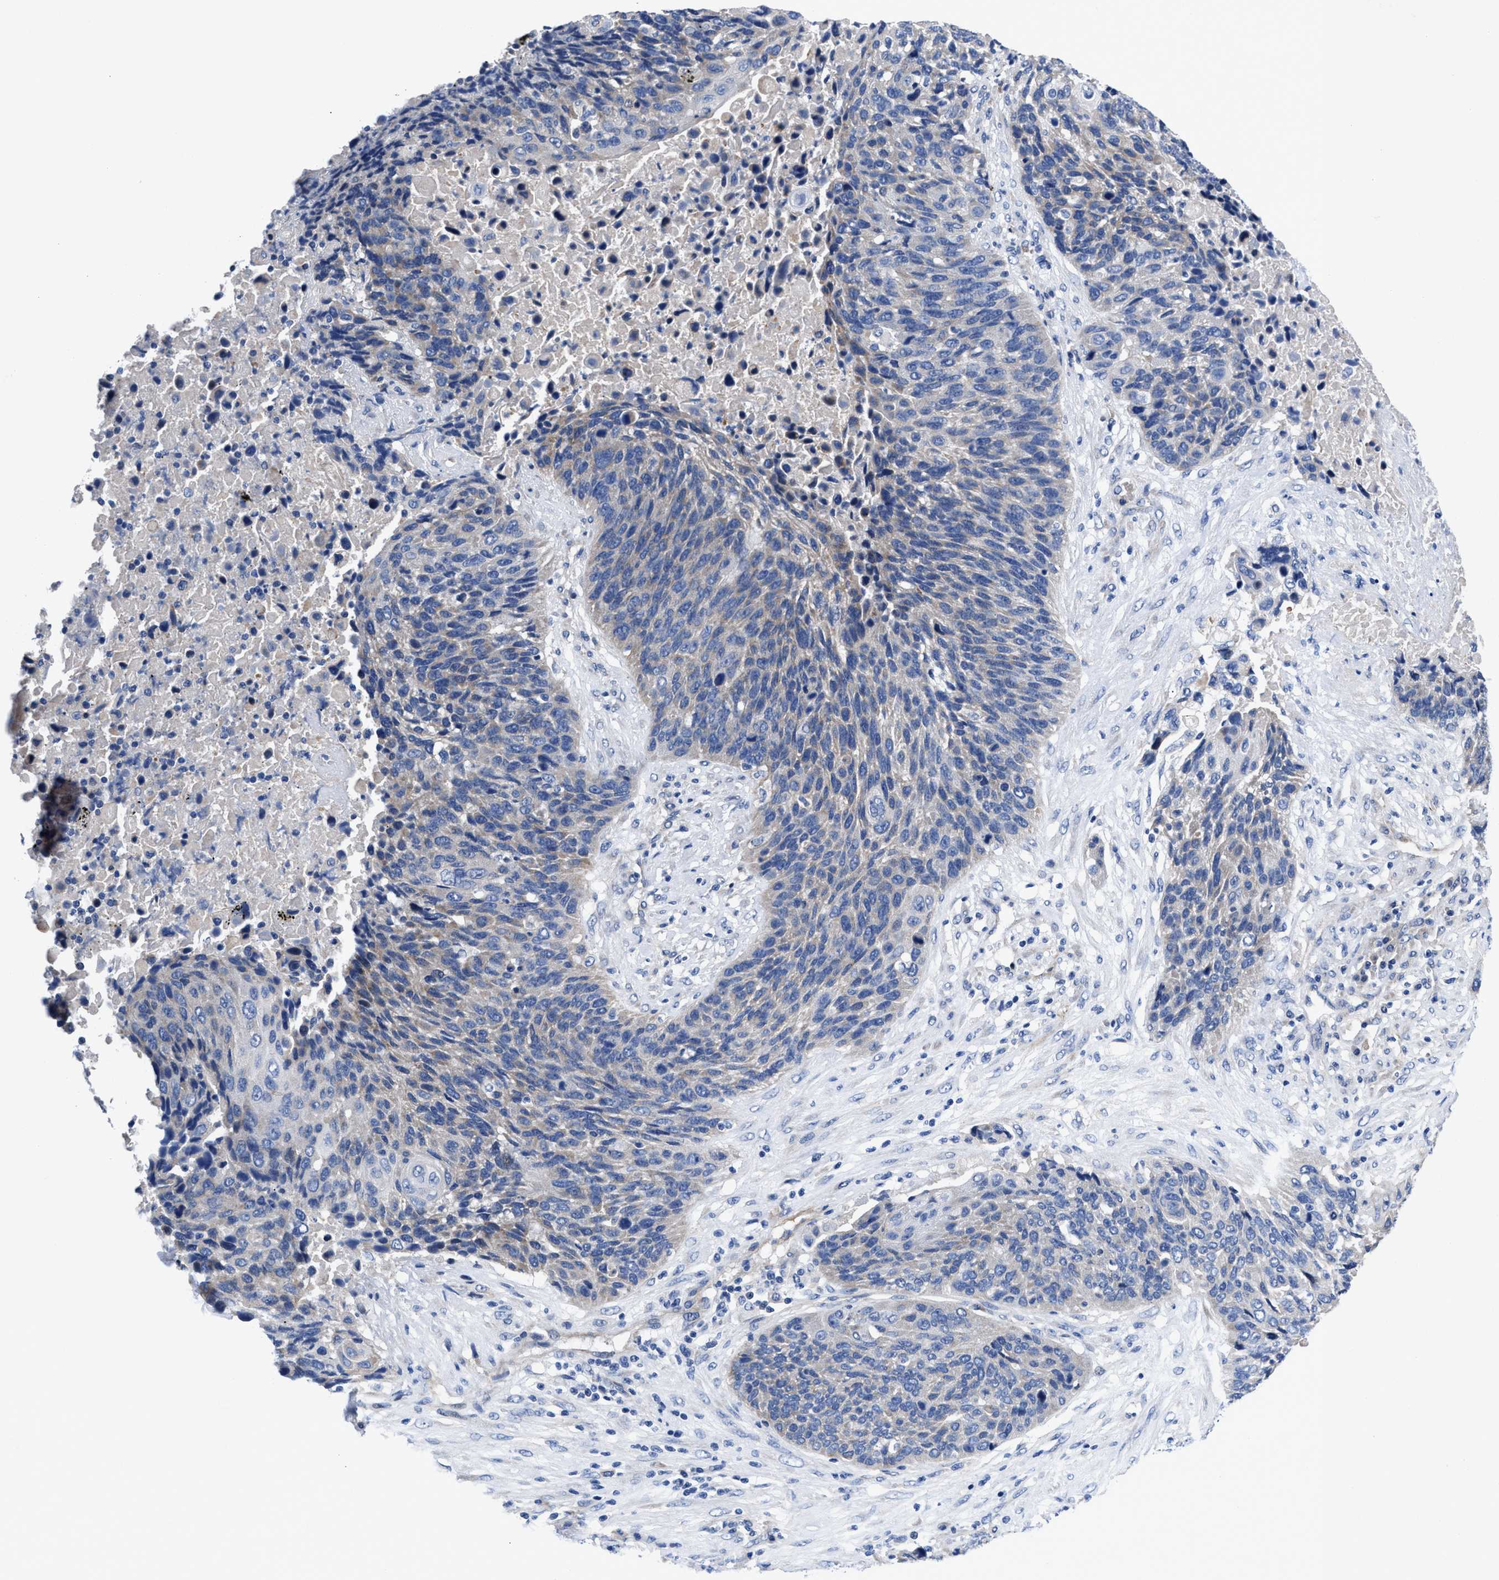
{"staining": {"intensity": "negative", "quantity": "none", "location": "none"}, "tissue": "lung cancer", "cell_type": "Tumor cells", "image_type": "cancer", "snomed": [{"axis": "morphology", "description": "Squamous cell carcinoma, NOS"}, {"axis": "topography", "description": "Lung"}], "caption": "Micrograph shows no significant protein staining in tumor cells of squamous cell carcinoma (lung).", "gene": "DHRS13", "patient": {"sex": "male", "age": 66}}